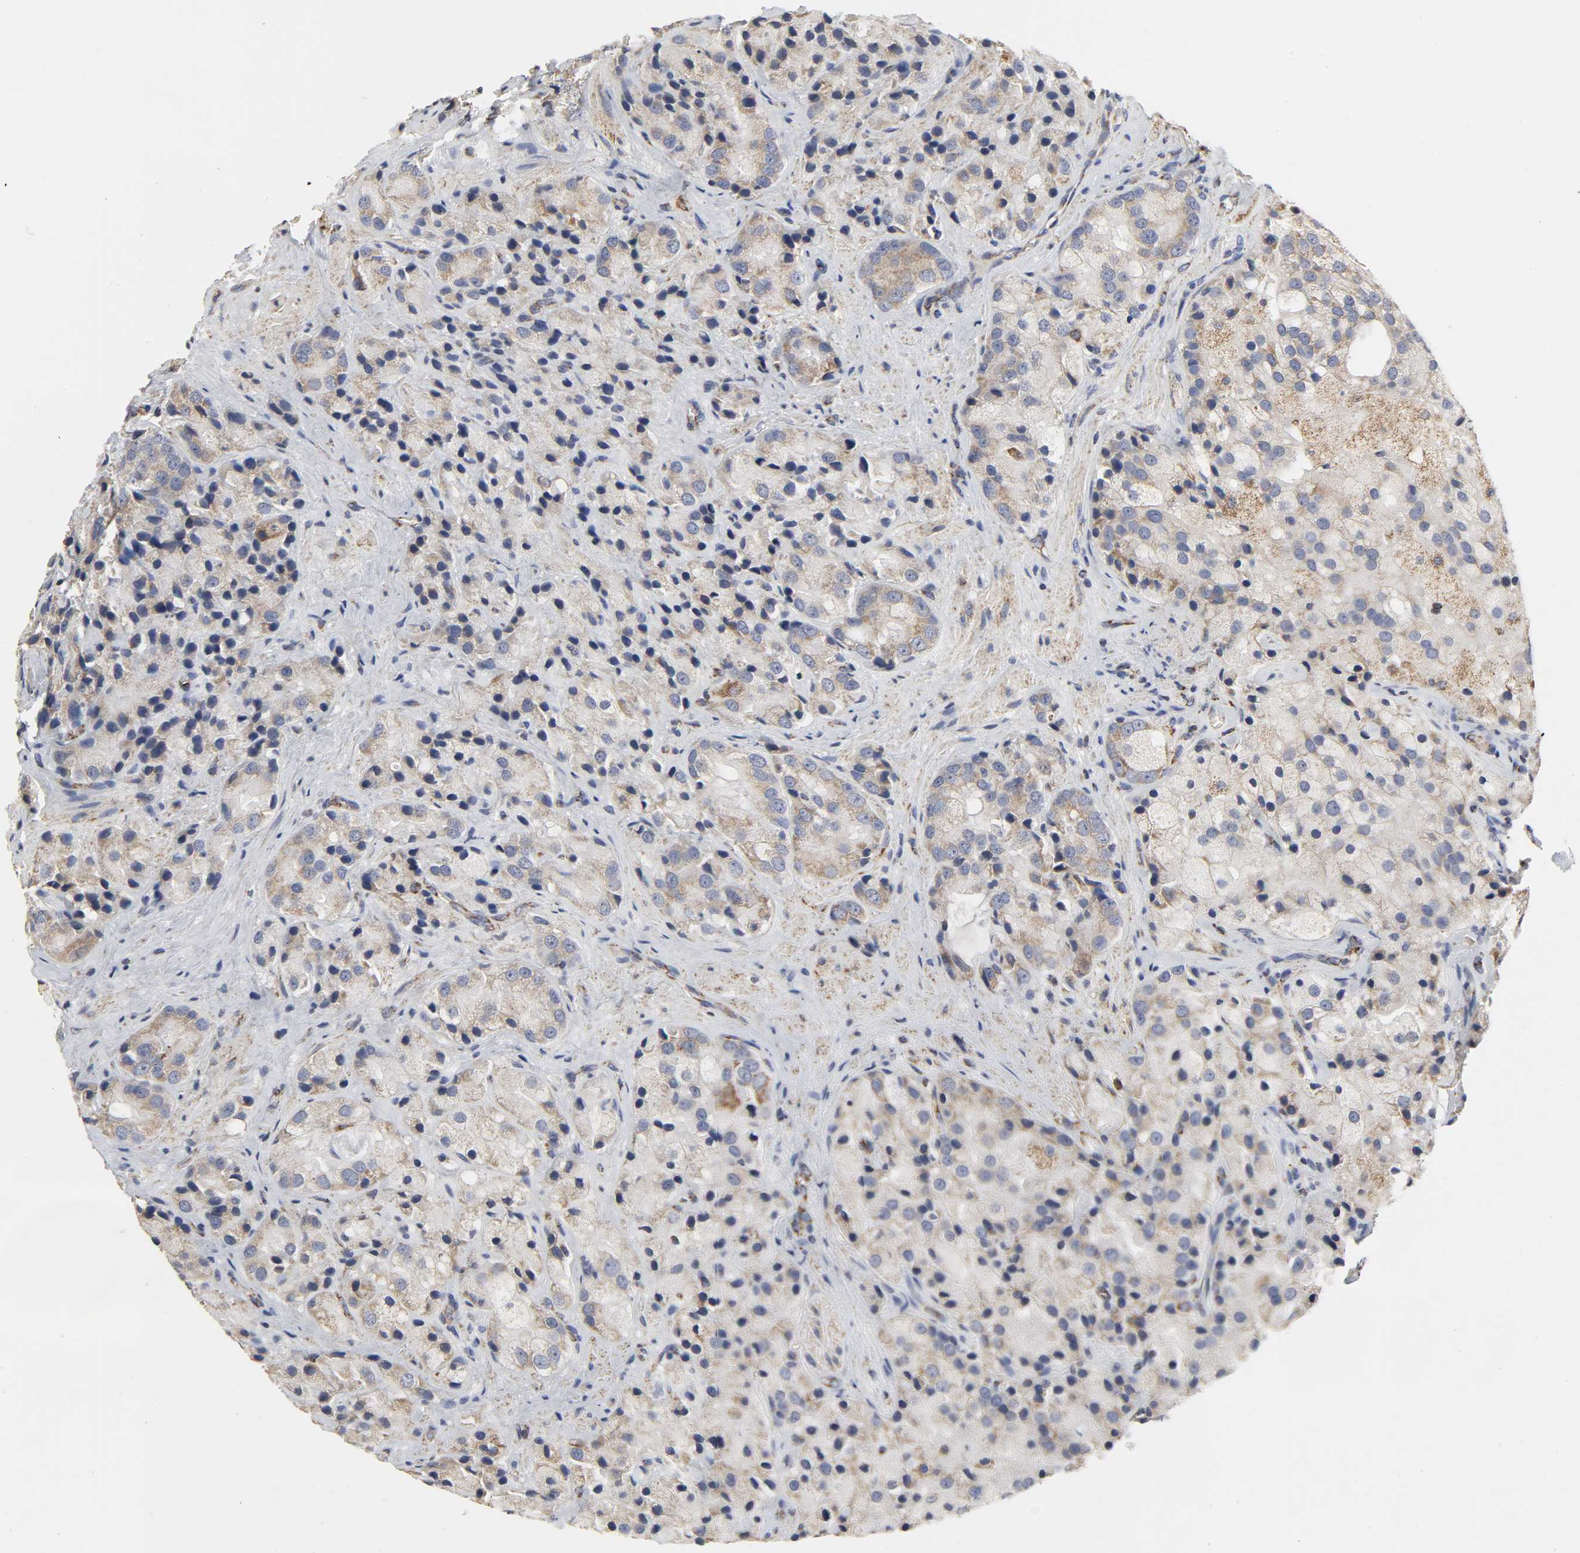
{"staining": {"intensity": "moderate", "quantity": ">75%", "location": "cytoplasmic/membranous"}, "tissue": "prostate cancer", "cell_type": "Tumor cells", "image_type": "cancer", "snomed": [{"axis": "morphology", "description": "Adenocarcinoma, High grade"}, {"axis": "topography", "description": "Prostate"}], "caption": "Immunohistochemistry (IHC) photomicrograph of neoplastic tissue: human prostate cancer stained using immunohistochemistry demonstrates medium levels of moderate protein expression localized specifically in the cytoplasmic/membranous of tumor cells, appearing as a cytoplasmic/membranous brown color.", "gene": "COX6B1", "patient": {"sex": "male", "age": 70}}